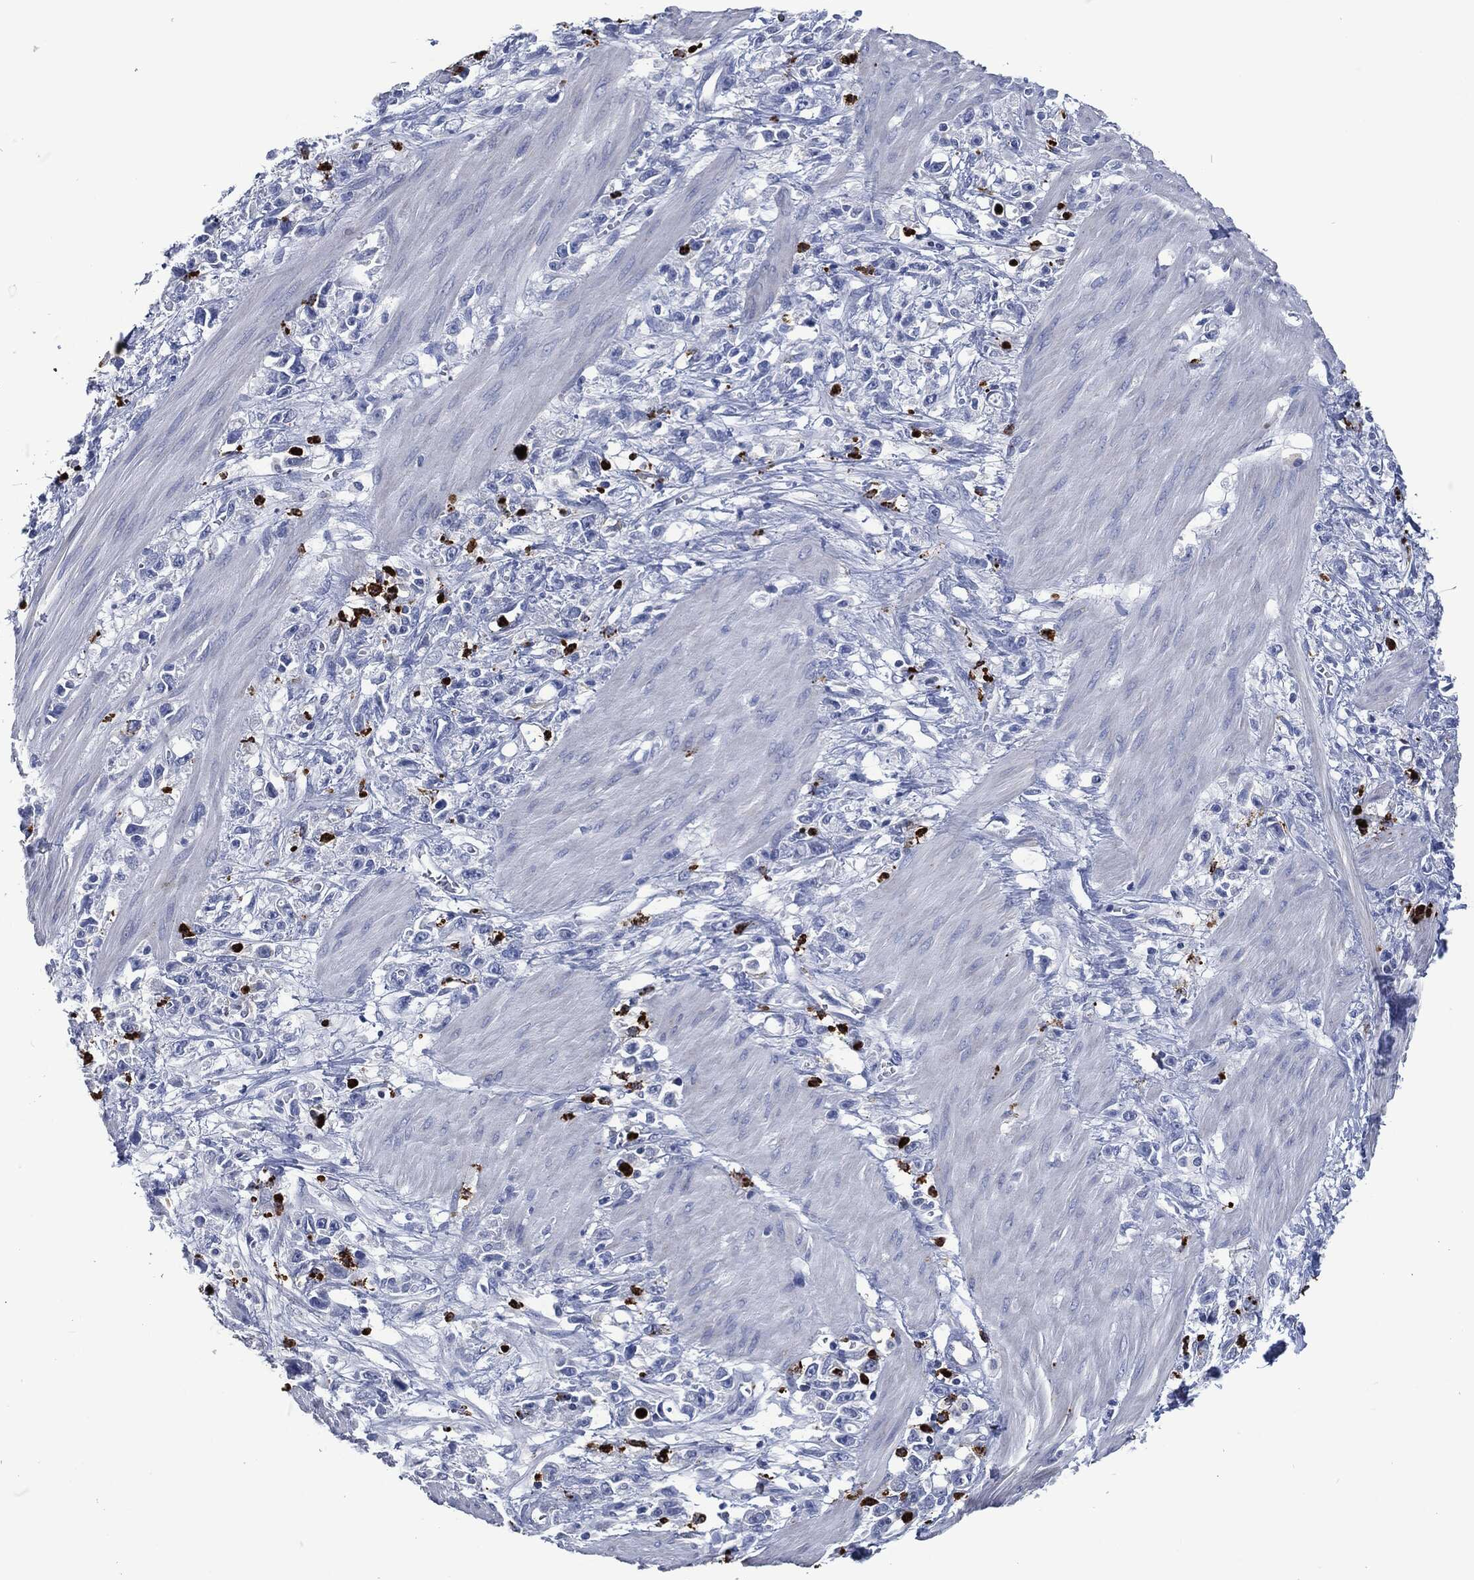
{"staining": {"intensity": "negative", "quantity": "none", "location": "none"}, "tissue": "stomach cancer", "cell_type": "Tumor cells", "image_type": "cancer", "snomed": [{"axis": "morphology", "description": "Adenocarcinoma, NOS"}, {"axis": "topography", "description": "Stomach"}], "caption": "A high-resolution histopathology image shows immunohistochemistry (IHC) staining of stomach adenocarcinoma, which demonstrates no significant positivity in tumor cells.", "gene": "MPO", "patient": {"sex": "female", "age": 59}}